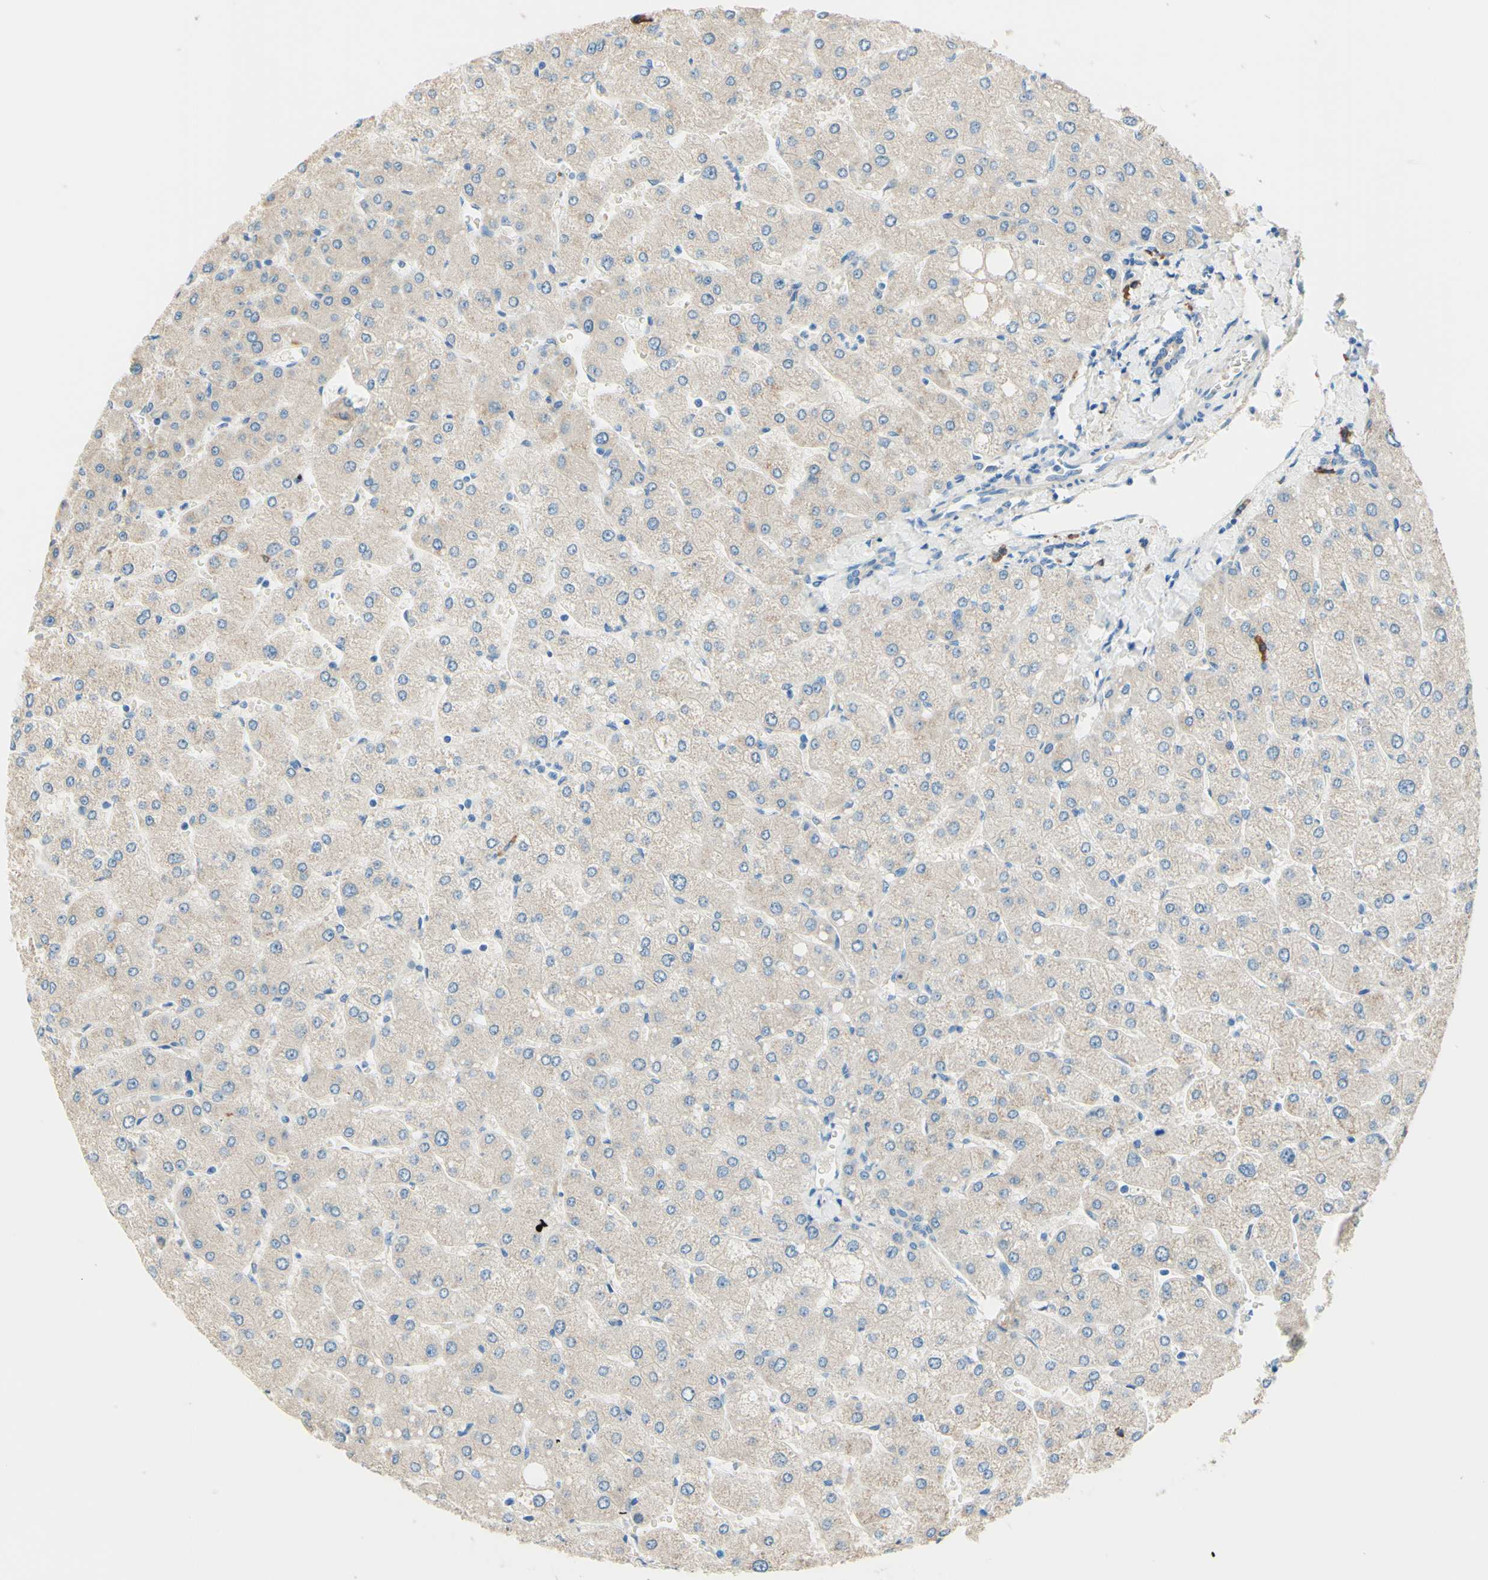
{"staining": {"intensity": "negative", "quantity": "none", "location": "none"}, "tissue": "liver", "cell_type": "Cholangiocytes", "image_type": "normal", "snomed": [{"axis": "morphology", "description": "Normal tissue, NOS"}, {"axis": "topography", "description": "Liver"}], "caption": "Immunohistochemistry histopathology image of normal liver stained for a protein (brown), which displays no positivity in cholangiocytes. Nuclei are stained in blue.", "gene": "PASD1", "patient": {"sex": "male", "age": 55}}